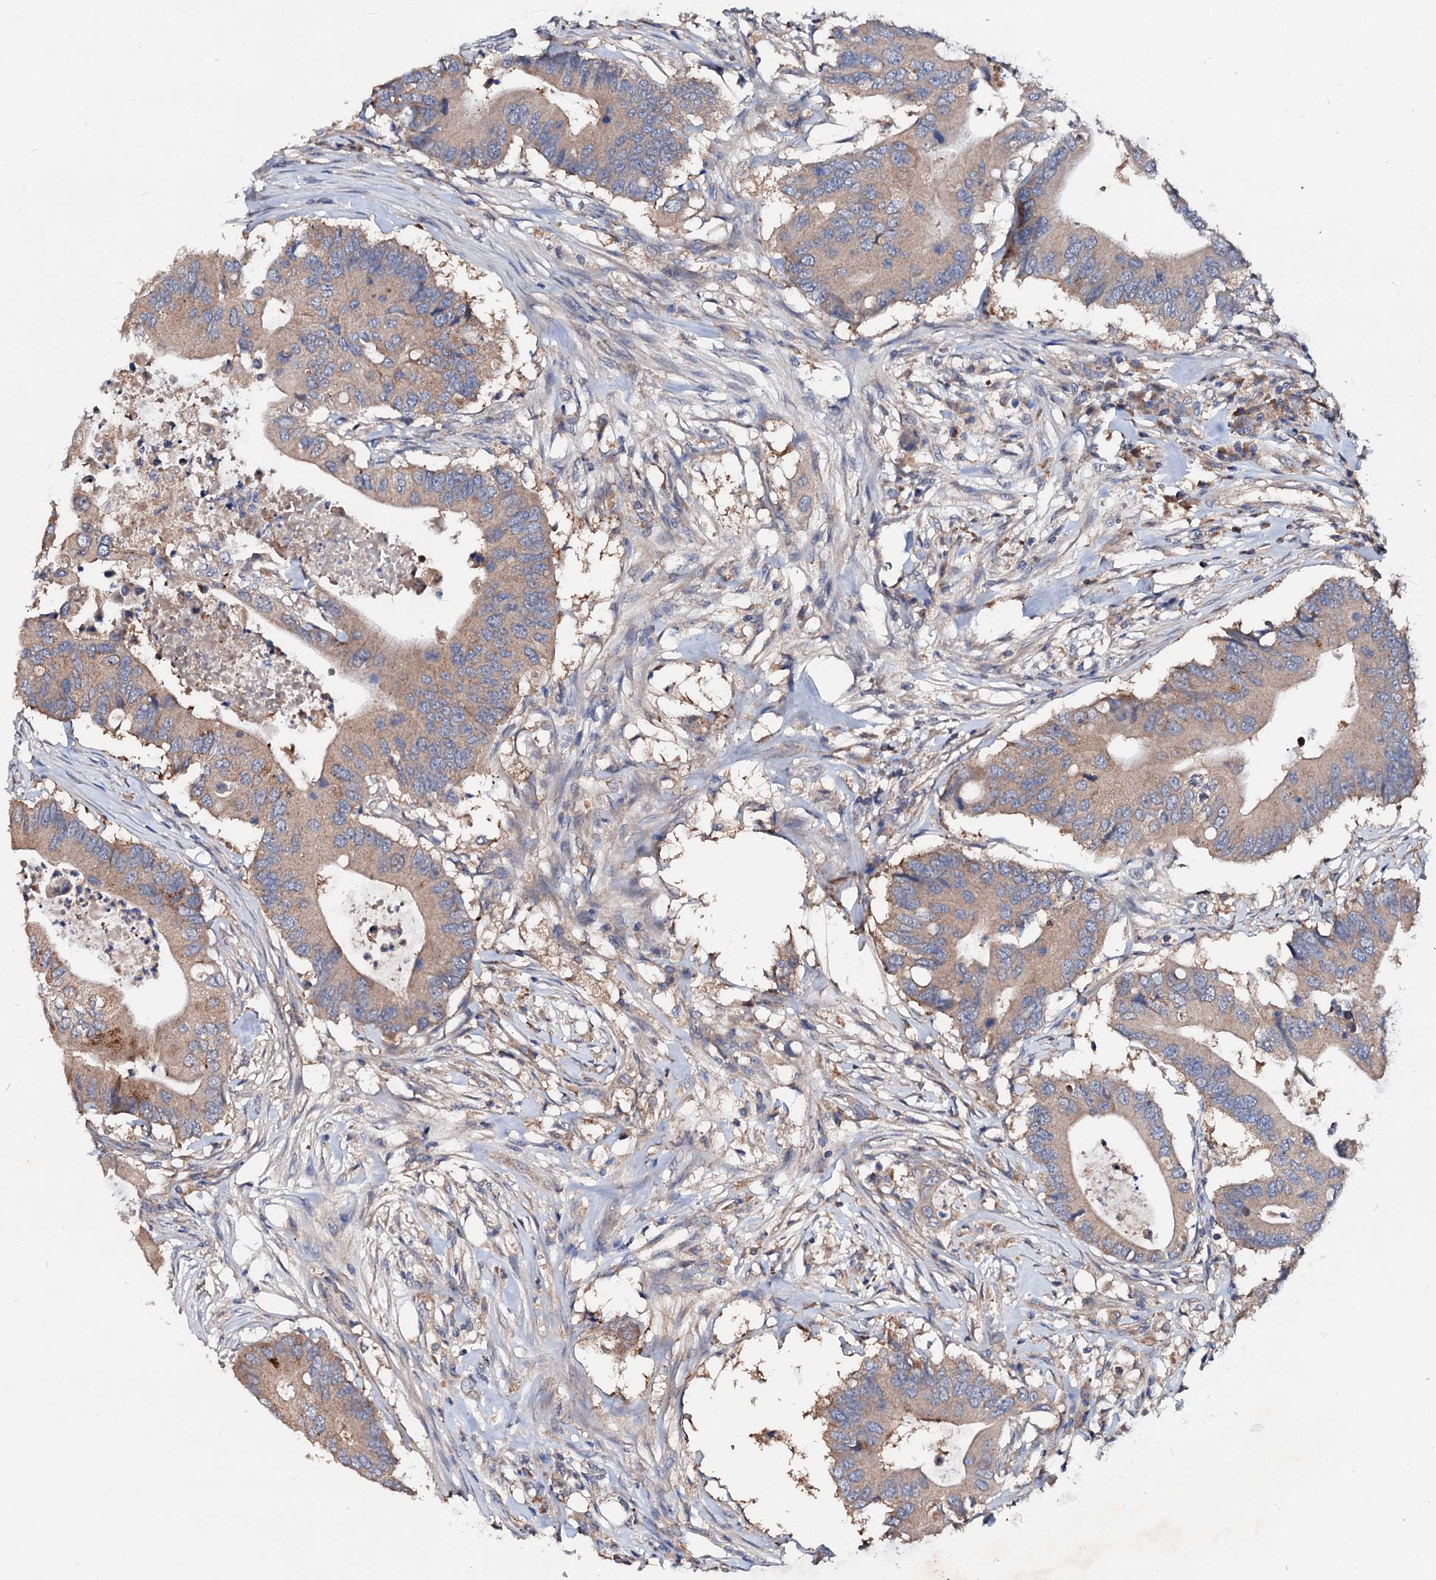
{"staining": {"intensity": "moderate", "quantity": ">75%", "location": "cytoplasmic/membranous"}, "tissue": "colorectal cancer", "cell_type": "Tumor cells", "image_type": "cancer", "snomed": [{"axis": "morphology", "description": "Adenocarcinoma, NOS"}, {"axis": "topography", "description": "Colon"}], "caption": "This histopathology image demonstrates immunohistochemistry staining of human colorectal adenocarcinoma, with medium moderate cytoplasmic/membranous positivity in approximately >75% of tumor cells.", "gene": "EXTL1", "patient": {"sex": "male", "age": 71}}